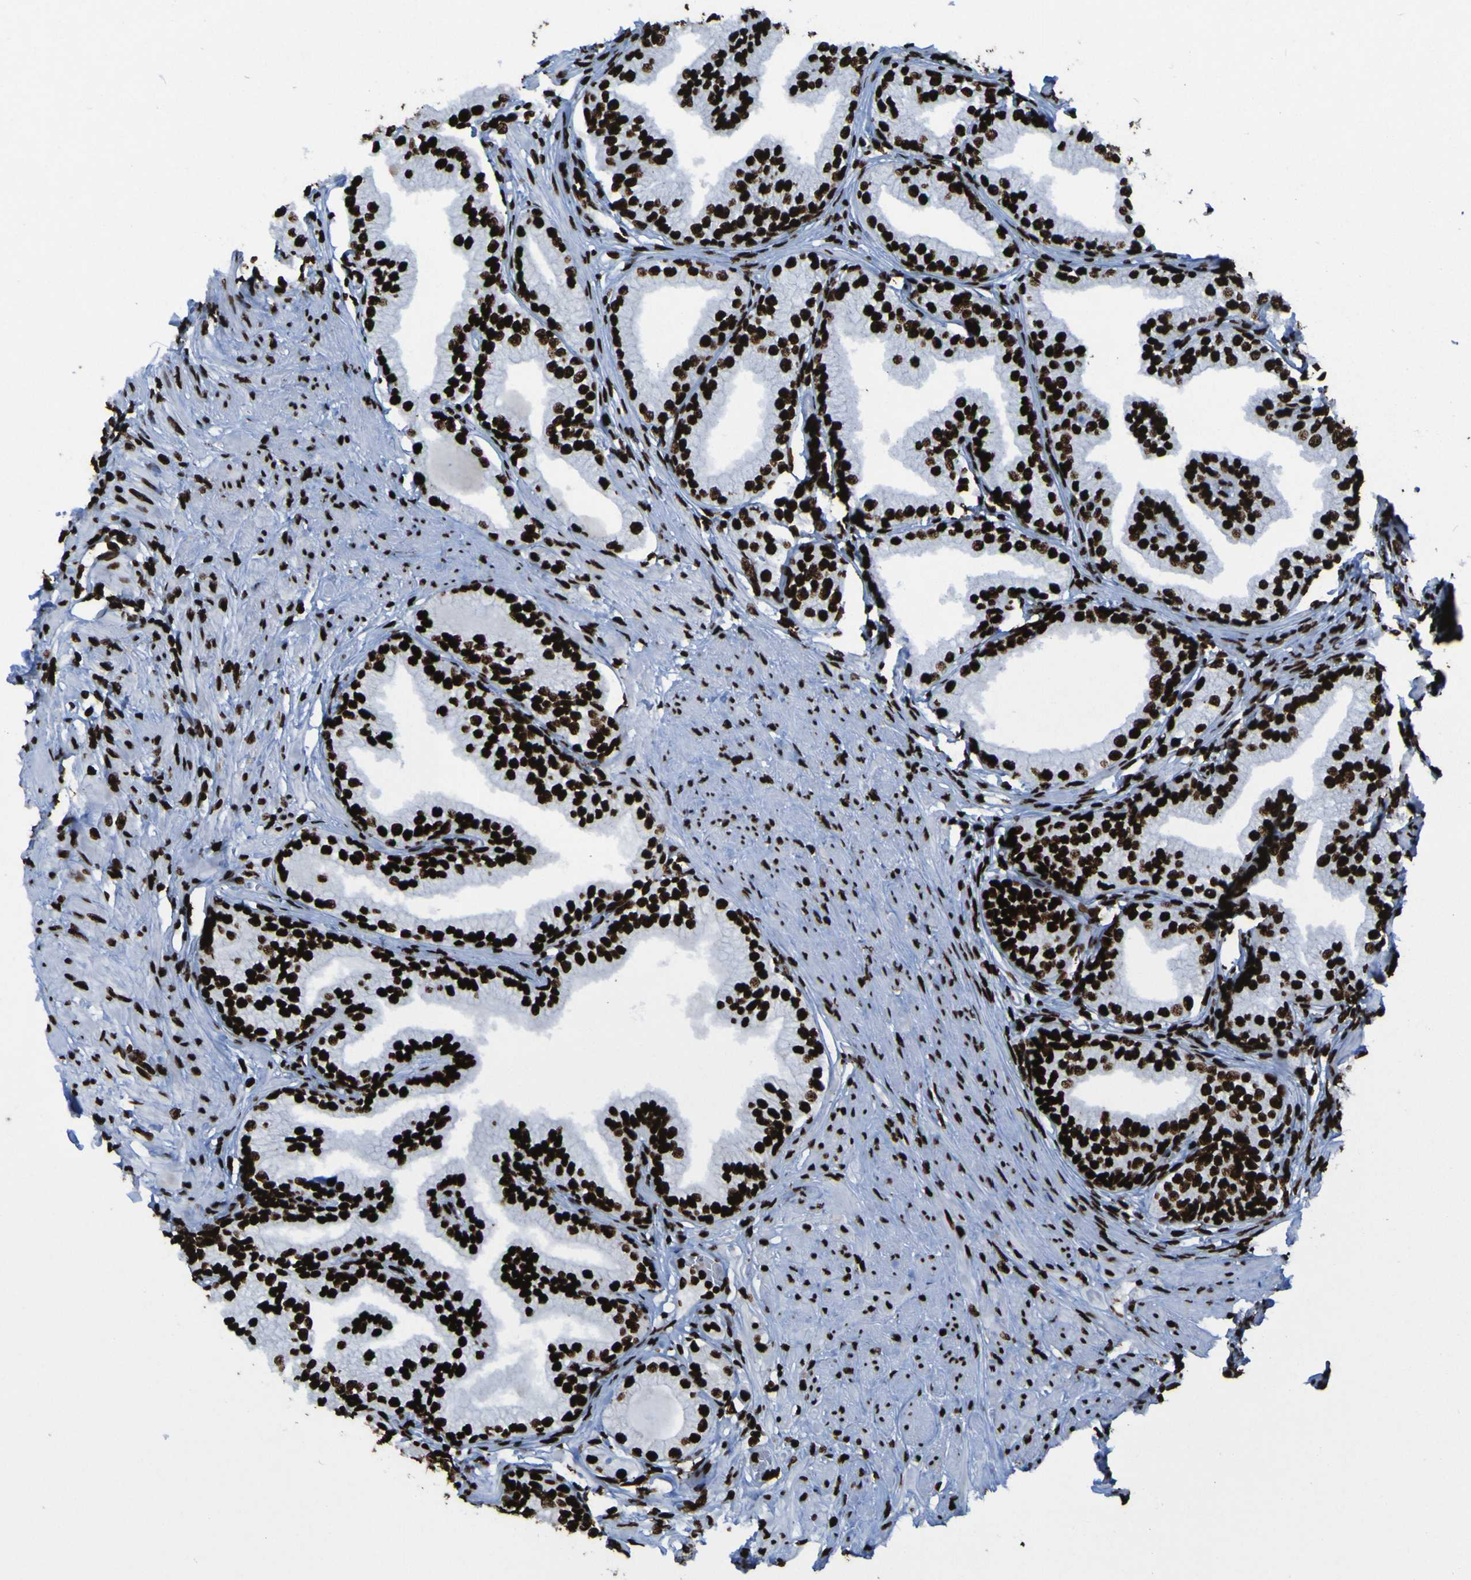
{"staining": {"intensity": "strong", "quantity": ">75%", "location": "nuclear"}, "tissue": "prostate", "cell_type": "Glandular cells", "image_type": "normal", "snomed": [{"axis": "morphology", "description": "Normal tissue, NOS"}, {"axis": "morphology", "description": "Urothelial carcinoma, Low grade"}, {"axis": "topography", "description": "Urinary bladder"}, {"axis": "topography", "description": "Prostate"}], "caption": "This micrograph reveals immunohistochemistry (IHC) staining of benign prostate, with high strong nuclear staining in approximately >75% of glandular cells.", "gene": "NPM1", "patient": {"sex": "male", "age": 60}}